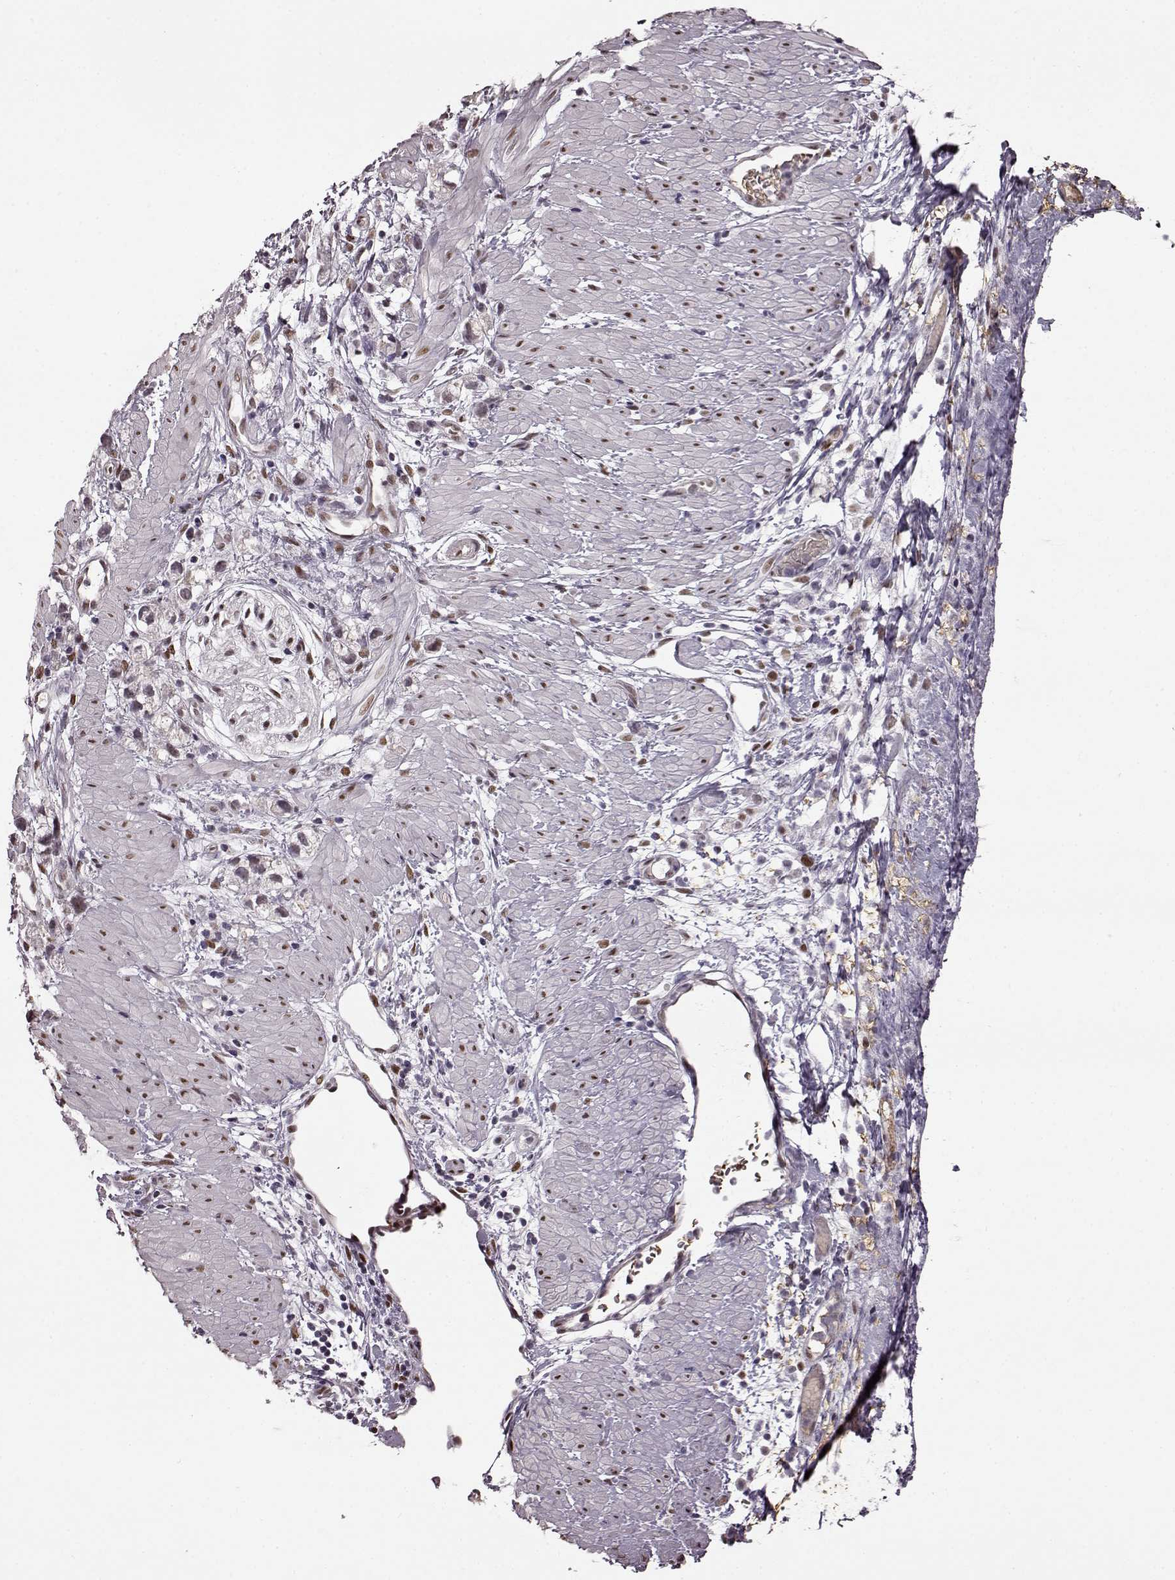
{"staining": {"intensity": "weak", "quantity": ">75%", "location": "cytoplasmic/membranous"}, "tissue": "stomach cancer", "cell_type": "Tumor cells", "image_type": "cancer", "snomed": [{"axis": "morphology", "description": "Adenocarcinoma, NOS"}, {"axis": "topography", "description": "Stomach"}], "caption": "A brown stain highlights weak cytoplasmic/membranous positivity of a protein in human adenocarcinoma (stomach) tumor cells. (DAB IHC, brown staining for protein, blue staining for nuclei).", "gene": "FTO", "patient": {"sex": "female", "age": 59}}